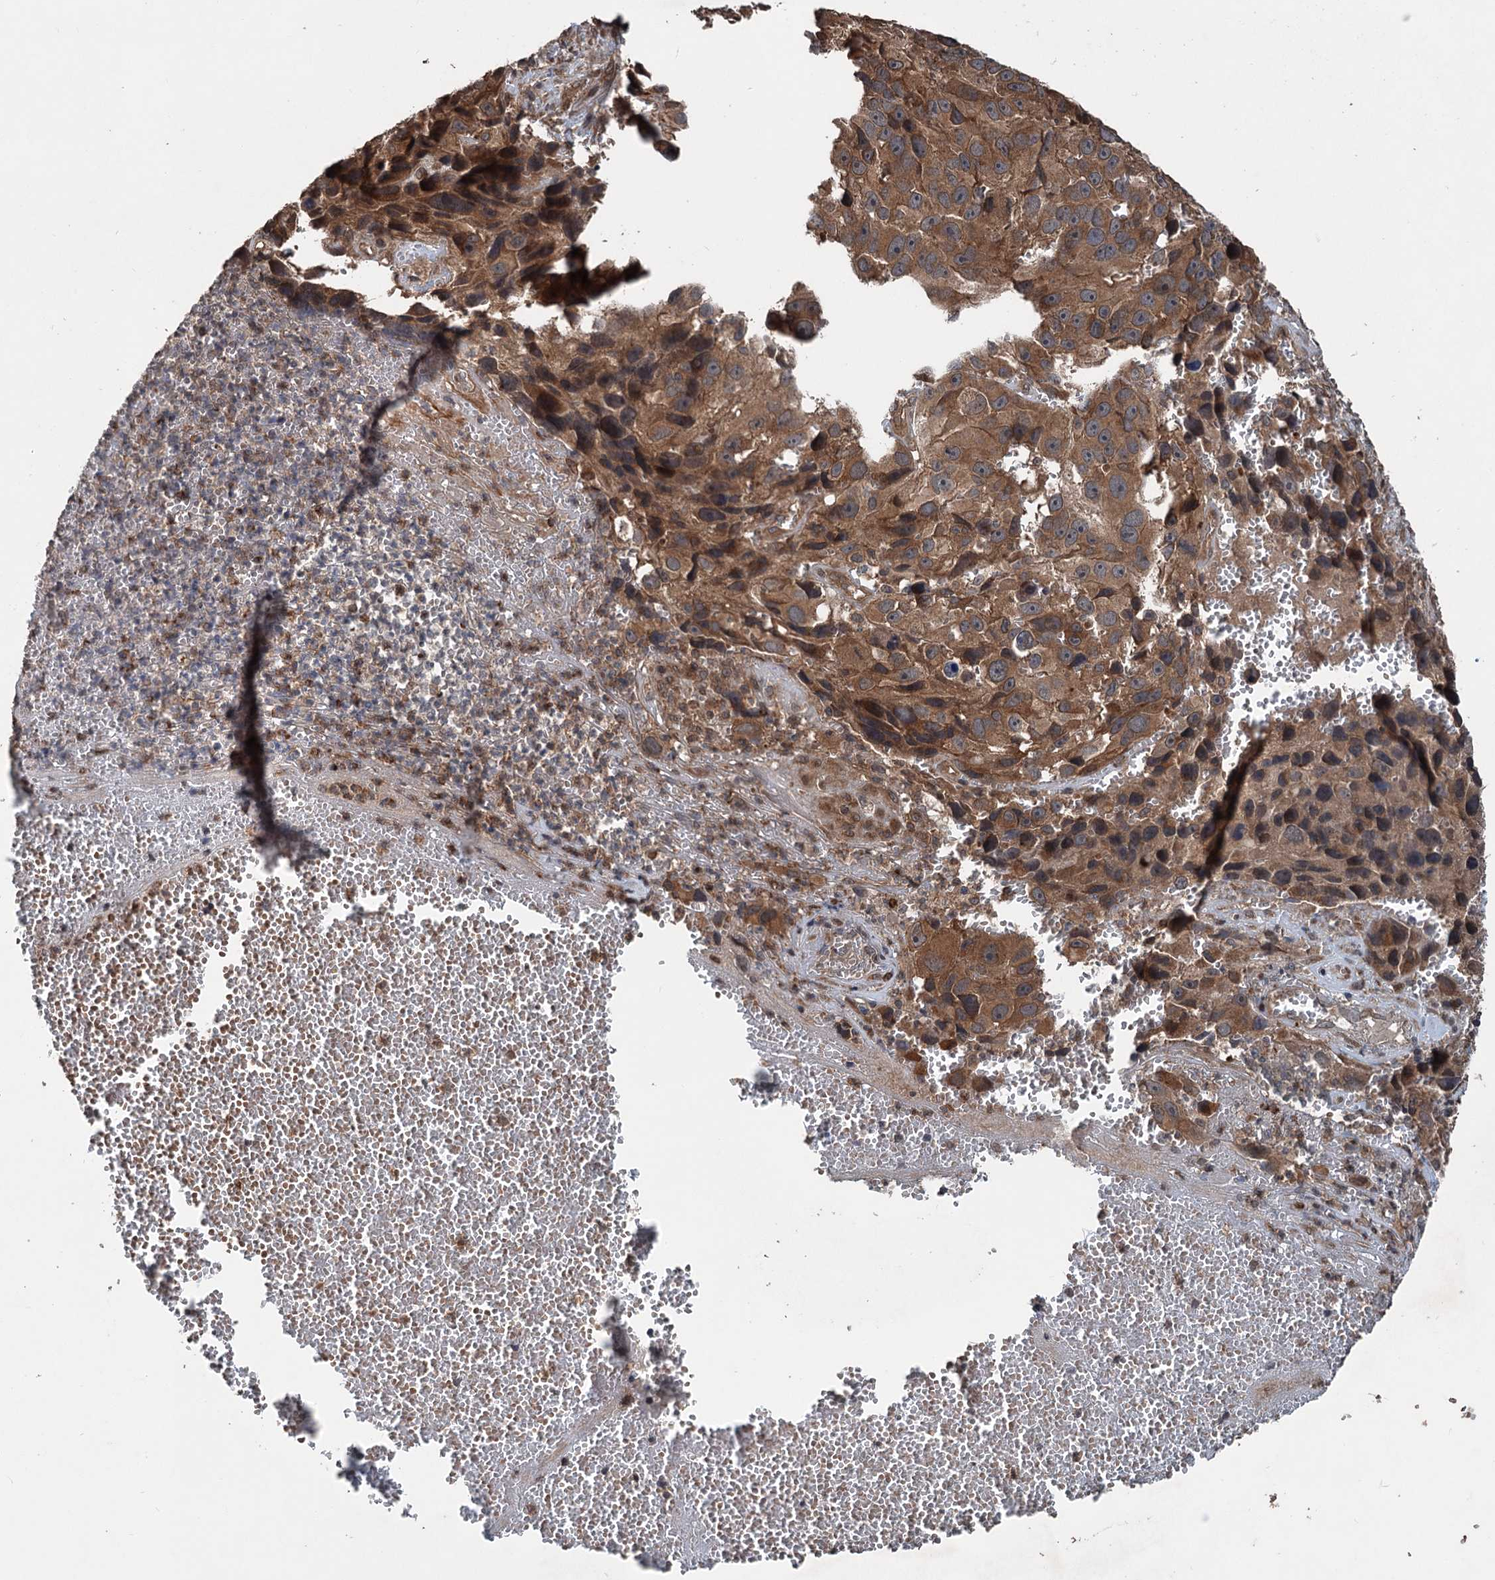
{"staining": {"intensity": "moderate", "quantity": ">75%", "location": "cytoplasmic/membranous"}, "tissue": "melanoma", "cell_type": "Tumor cells", "image_type": "cancer", "snomed": [{"axis": "morphology", "description": "Malignant melanoma, NOS"}, {"axis": "topography", "description": "Skin"}], "caption": "Immunohistochemical staining of human melanoma demonstrates medium levels of moderate cytoplasmic/membranous protein positivity in approximately >75% of tumor cells.", "gene": "N4BP2L2", "patient": {"sex": "male", "age": 84}}